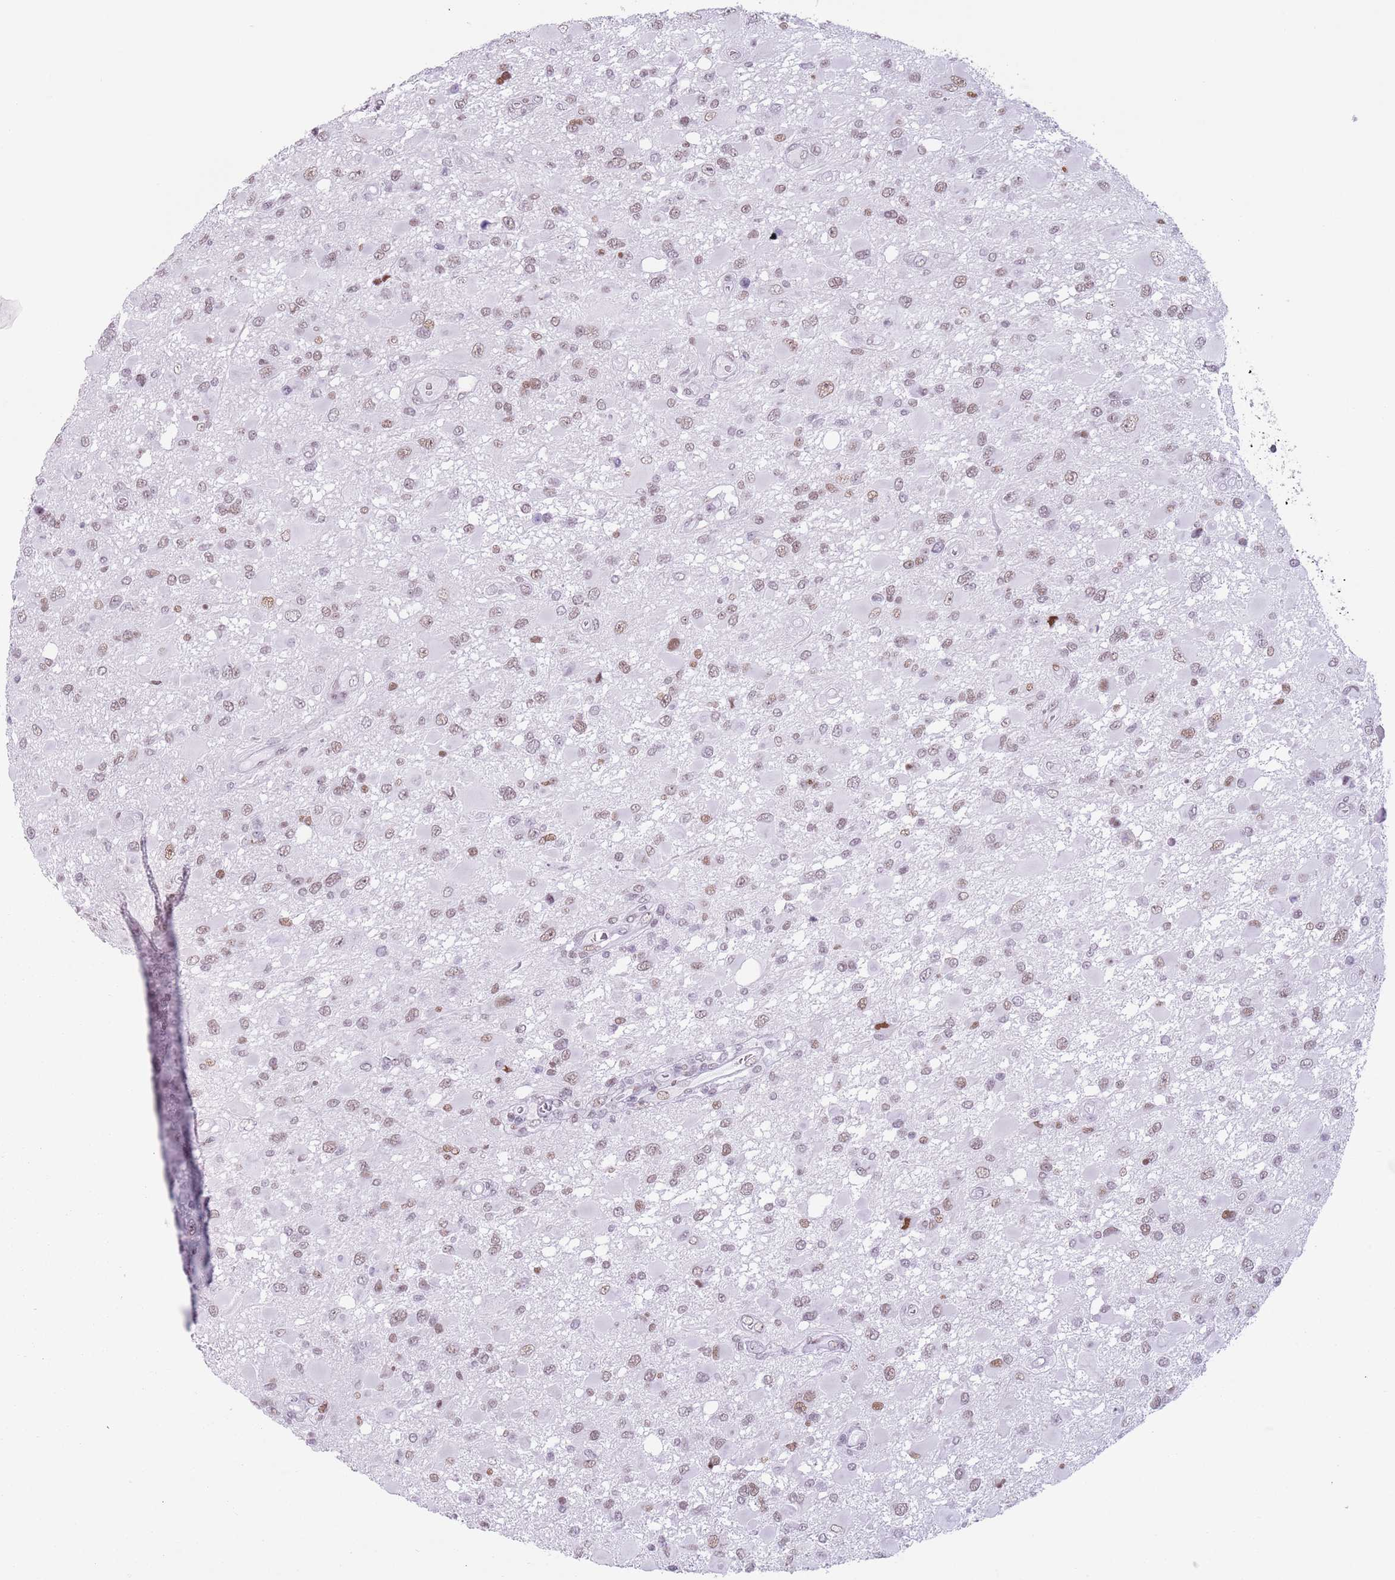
{"staining": {"intensity": "moderate", "quantity": "25%-75%", "location": "nuclear"}, "tissue": "glioma", "cell_type": "Tumor cells", "image_type": "cancer", "snomed": [{"axis": "morphology", "description": "Glioma, malignant, High grade"}, {"axis": "topography", "description": "Brain"}], "caption": "Immunohistochemical staining of high-grade glioma (malignant) displays medium levels of moderate nuclear positivity in approximately 25%-75% of tumor cells.", "gene": "FAM104B", "patient": {"sex": "male", "age": 53}}